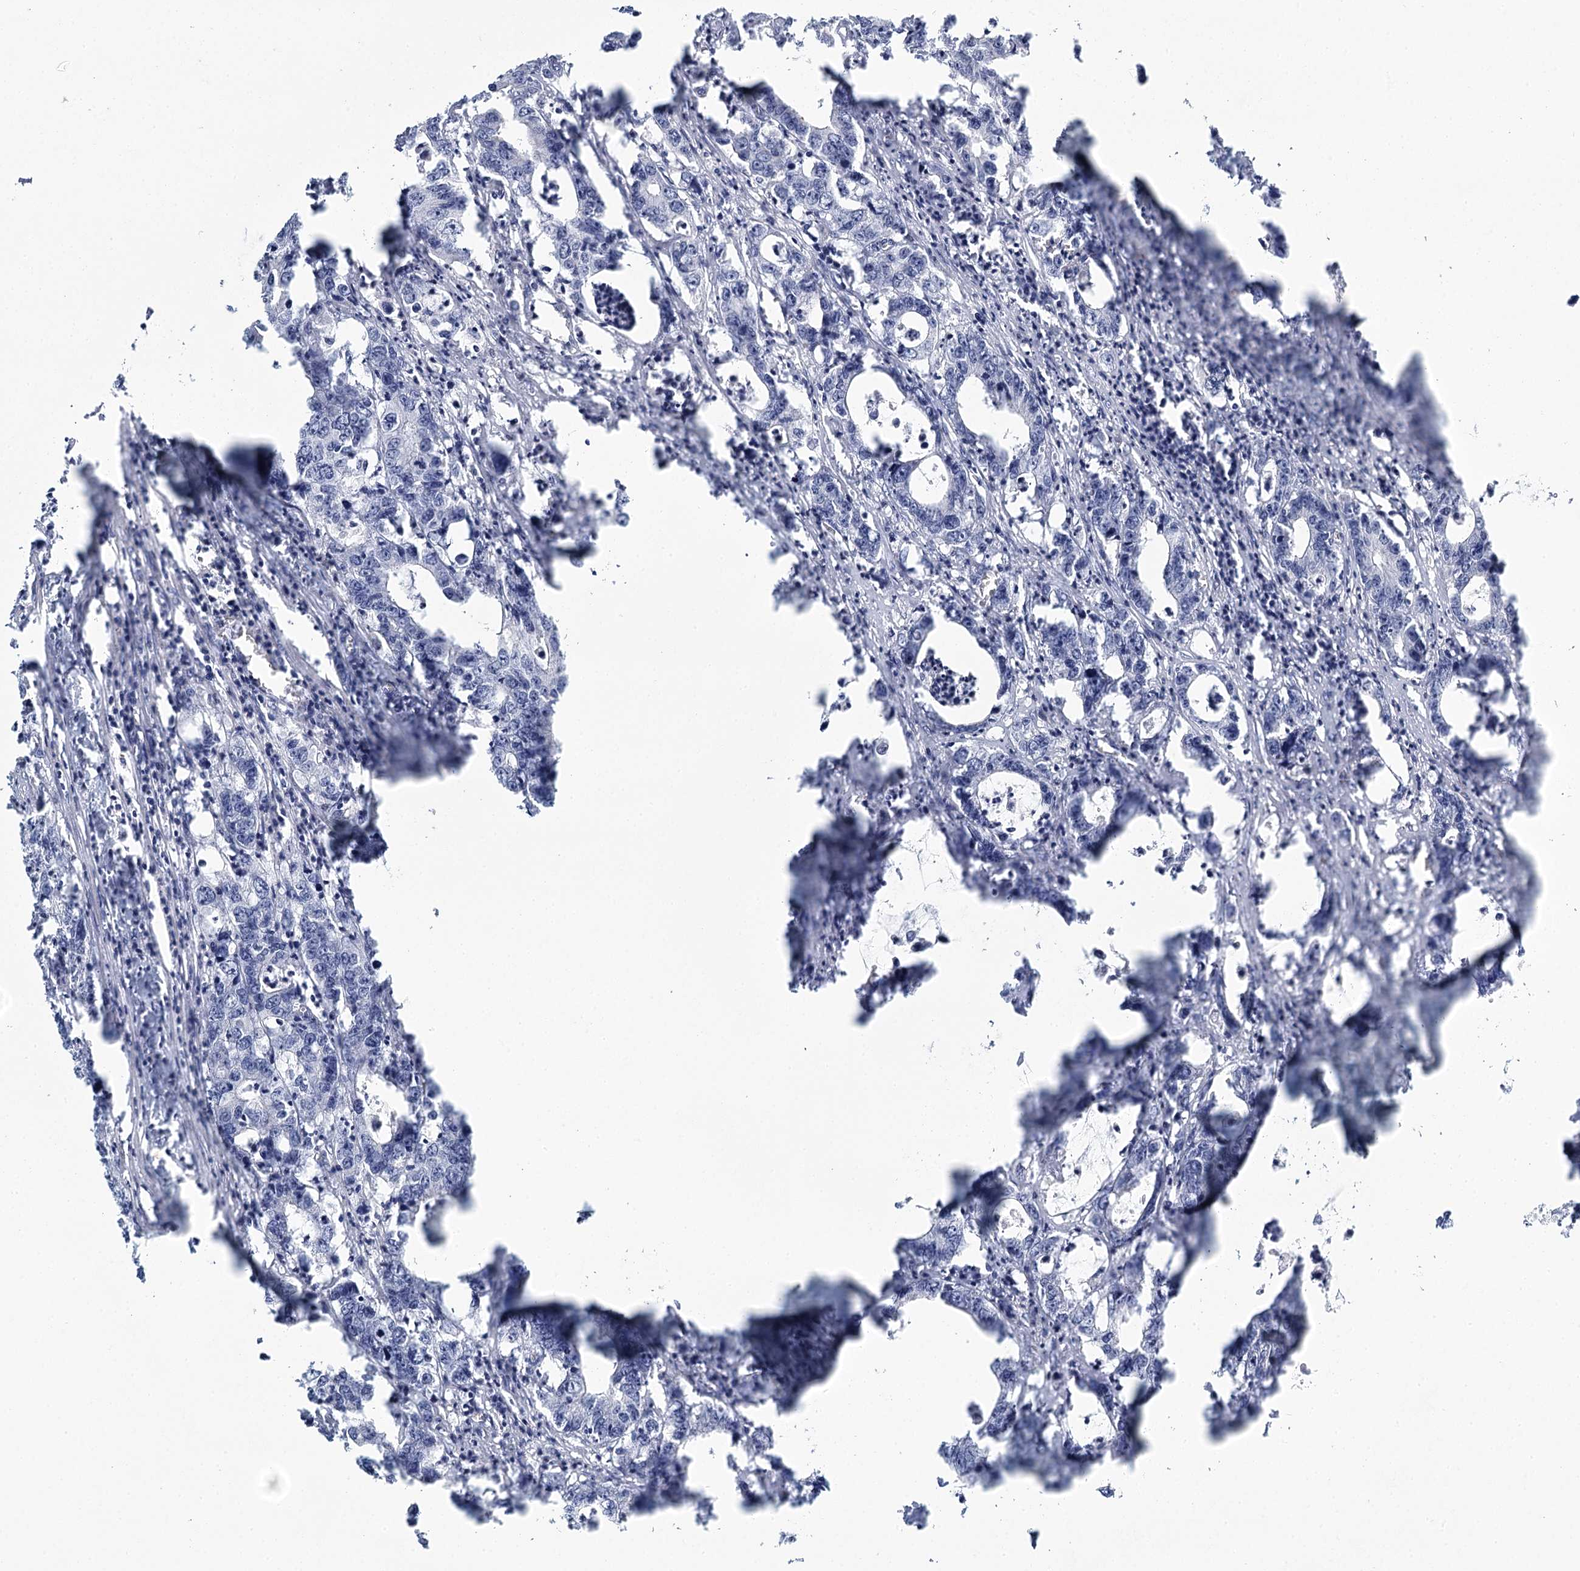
{"staining": {"intensity": "negative", "quantity": "none", "location": "none"}, "tissue": "colorectal cancer", "cell_type": "Tumor cells", "image_type": "cancer", "snomed": [{"axis": "morphology", "description": "Adenocarcinoma, NOS"}, {"axis": "topography", "description": "Colon"}], "caption": "Human colorectal cancer stained for a protein using immunohistochemistry (IHC) demonstrates no staining in tumor cells.", "gene": "IGSF3", "patient": {"sex": "female", "age": 75}}